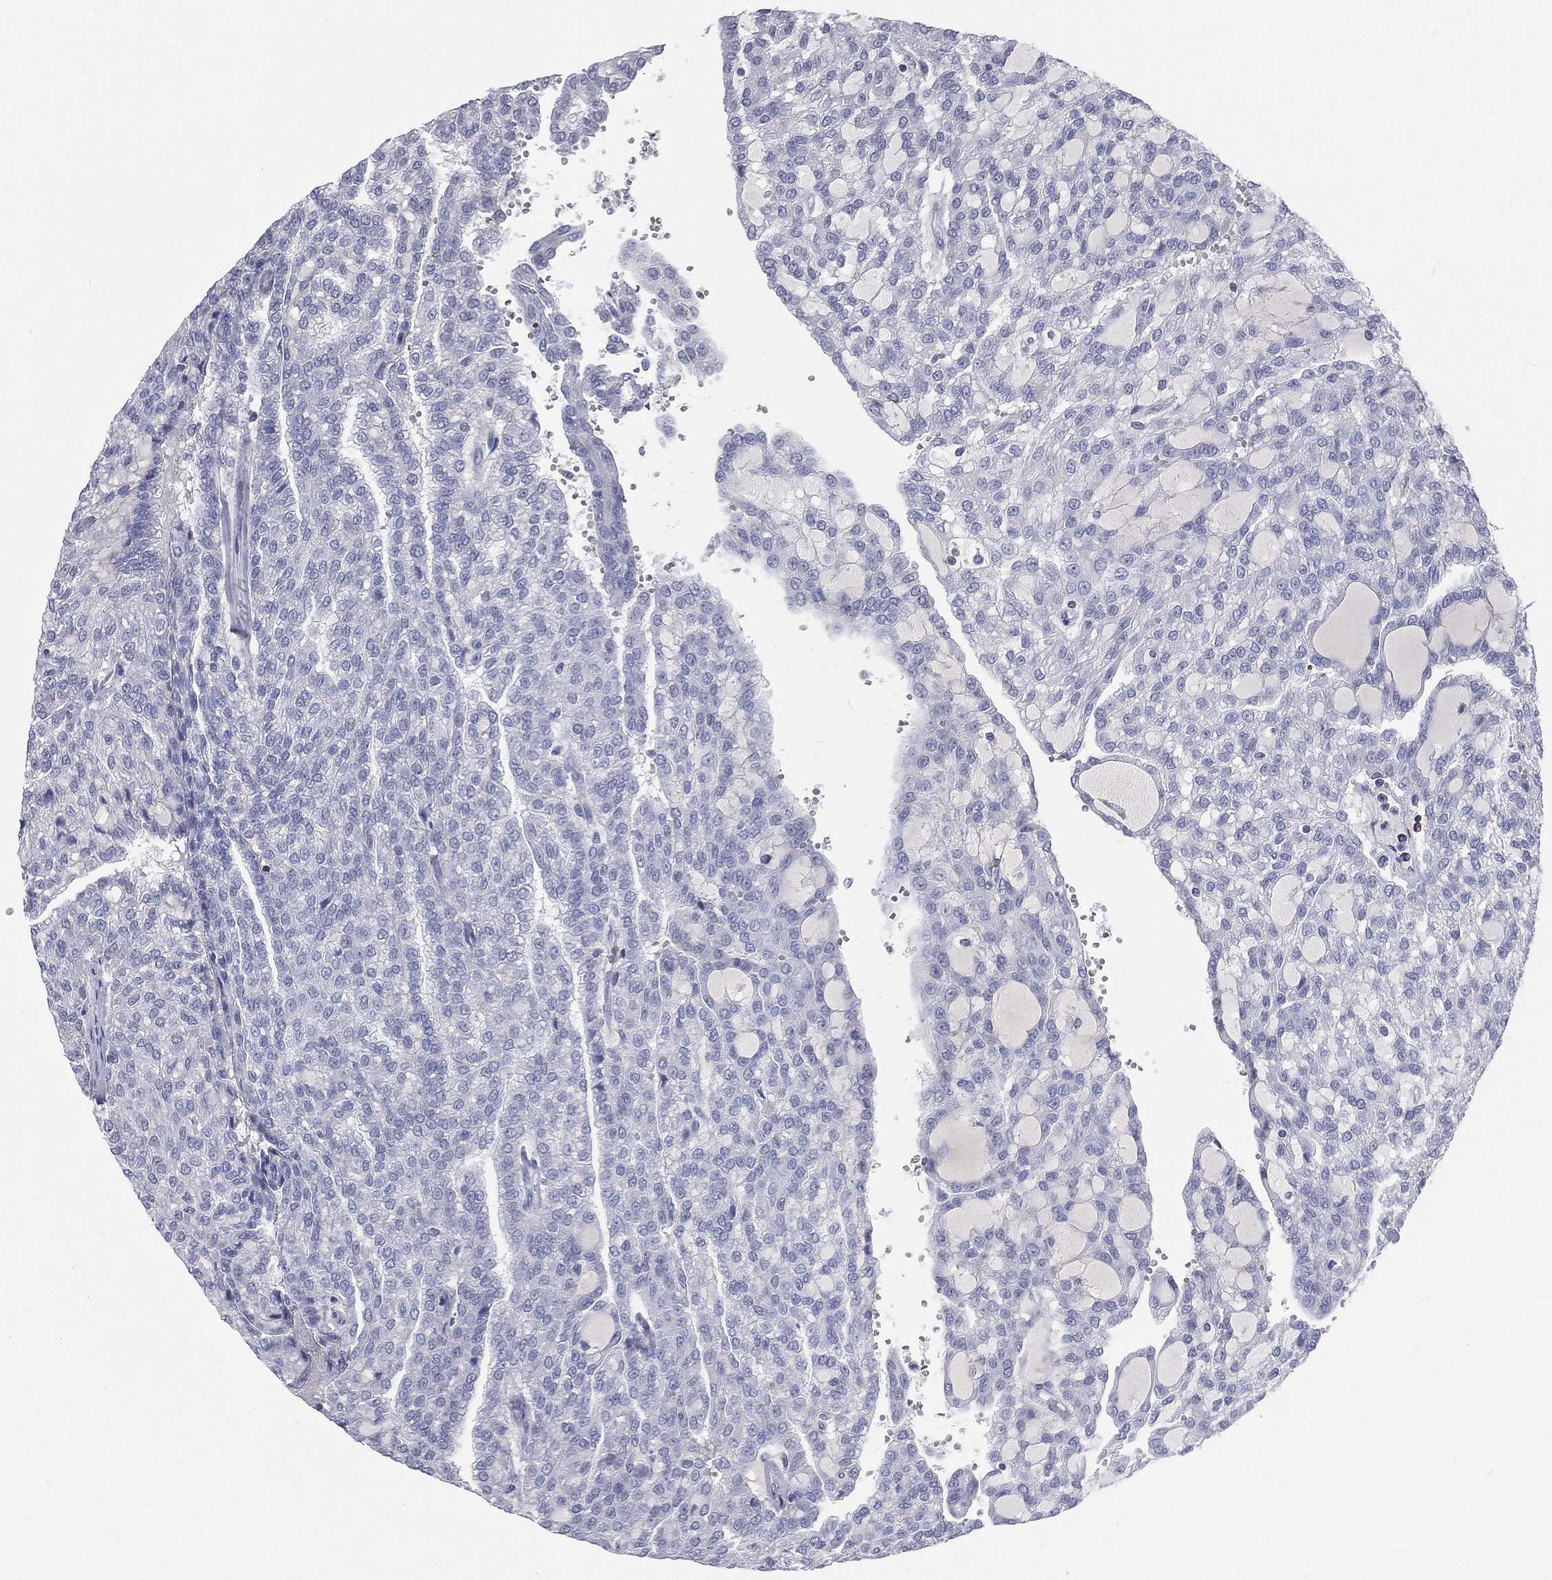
{"staining": {"intensity": "negative", "quantity": "none", "location": "none"}, "tissue": "renal cancer", "cell_type": "Tumor cells", "image_type": "cancer", "snomed": [{"axis": "morphology", "description": "Adenocarcinoma, NOS"}, {"axis": "topography", "description": "Kidney"}], "caption": "Protein analysis of renal adenocarcinoma reveals no significant expression in tumor cells.", "gene": "CD3D", "patient": {"sex": "male", "age": 63}}